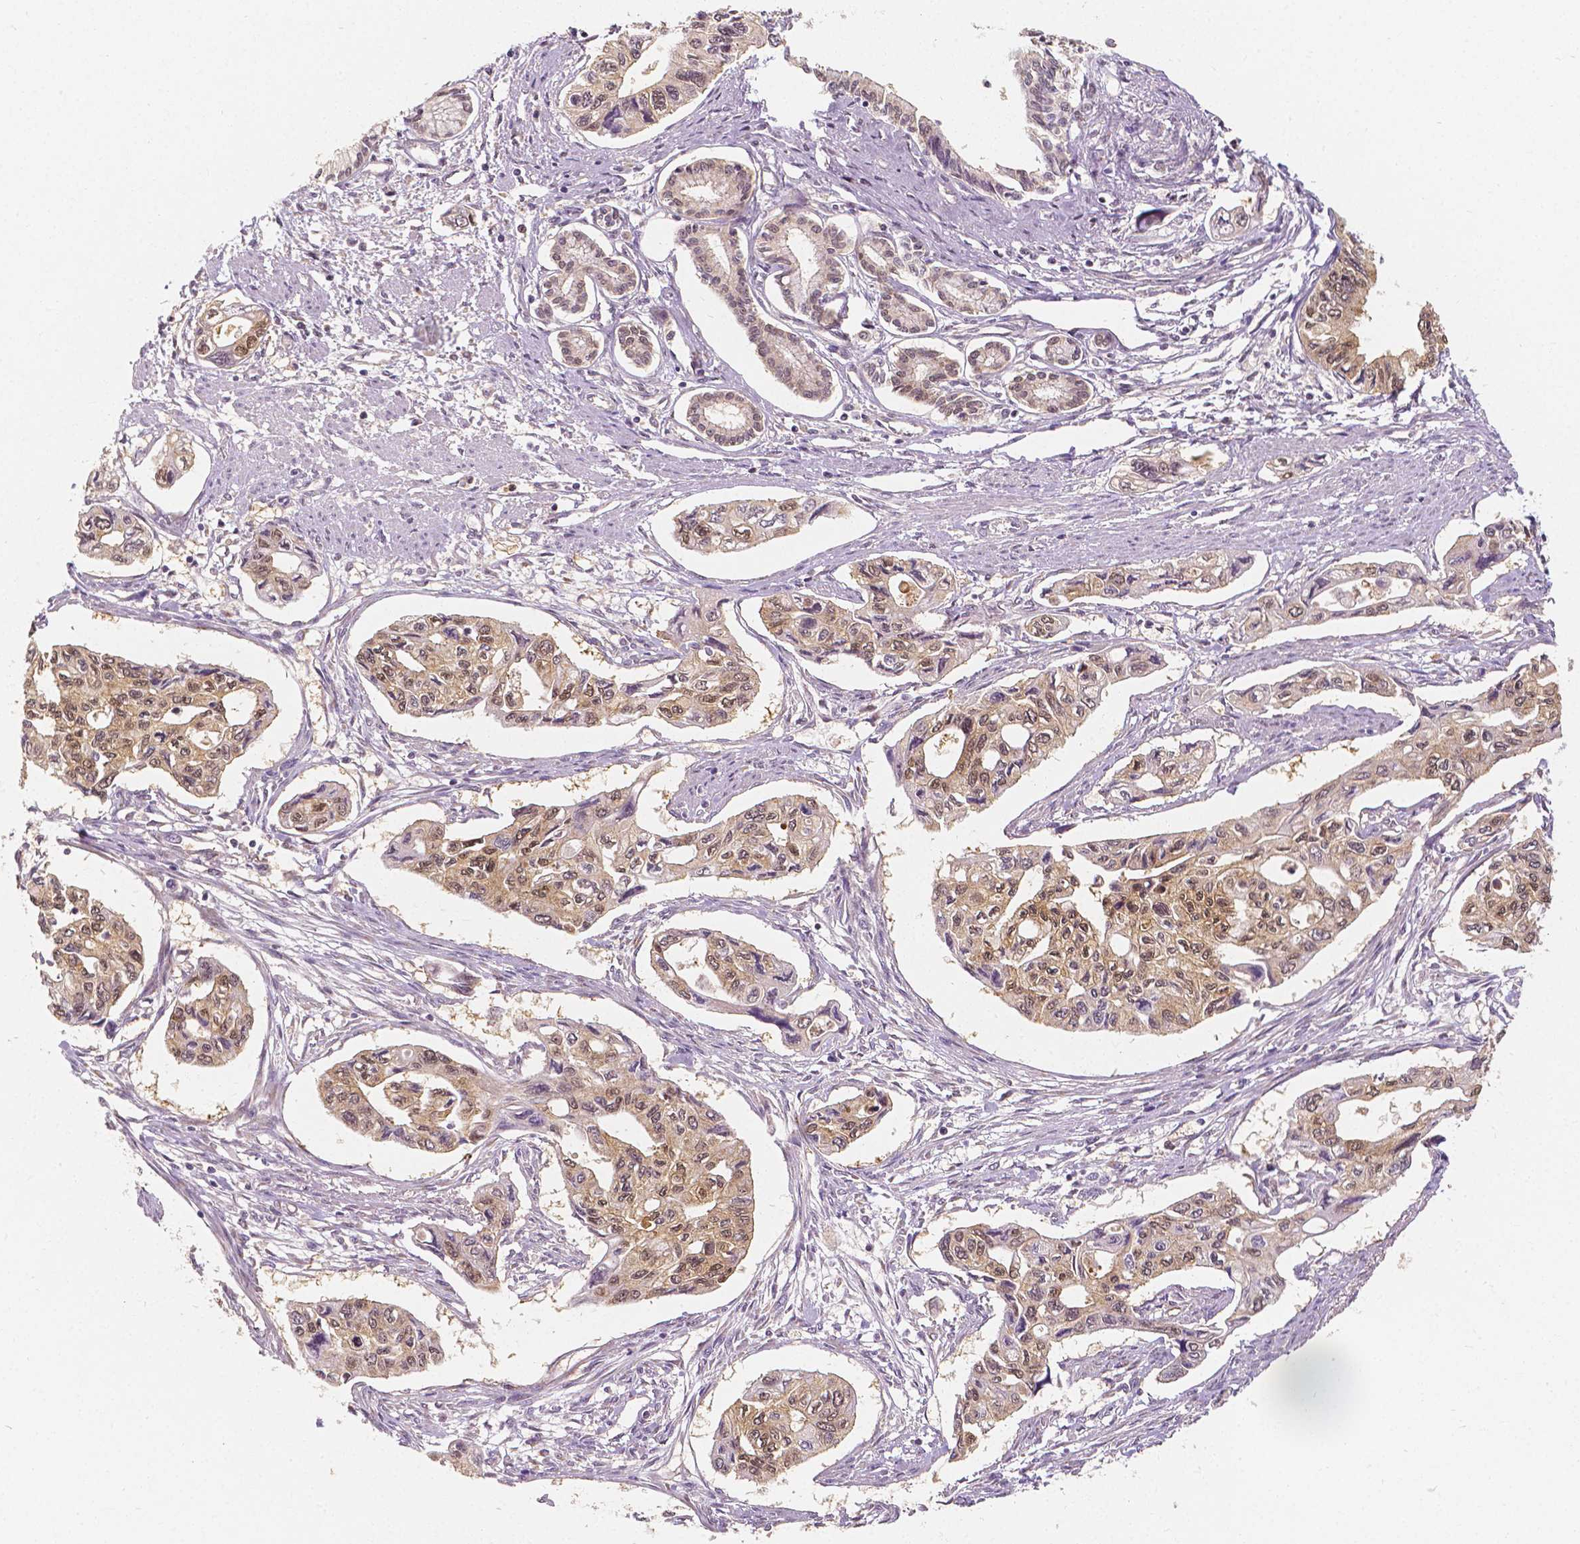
{"staining": {"intensity": "moderate", "quantity": "25%-75%", "location": "cytoplasmic/membranous,nuclear"}, "tissue": "pancreatic cancer", "cell_type": "Tumor cells", "image_type": "cancer", "snomed": [{"axis": "morphology", "description": "Adenocarcinoma, NOS"}, {"axis": "topography", "description": "Pancreas"}], "caption": "The immunohistochemical stain highlights moderate cytoplasmic/membranous and nuclear expression in tumor cells of pancreatic adenocarcinoma tissue. The staining was performed using DAB (3,3'-diaminobenzidine) to visualize the protein expression in brown, while the nuclei were stained in blue with hematoxylin (Magnification: 20x).", "gene": "NAPRT", "patient": {"sex": "female", "age": 76}}